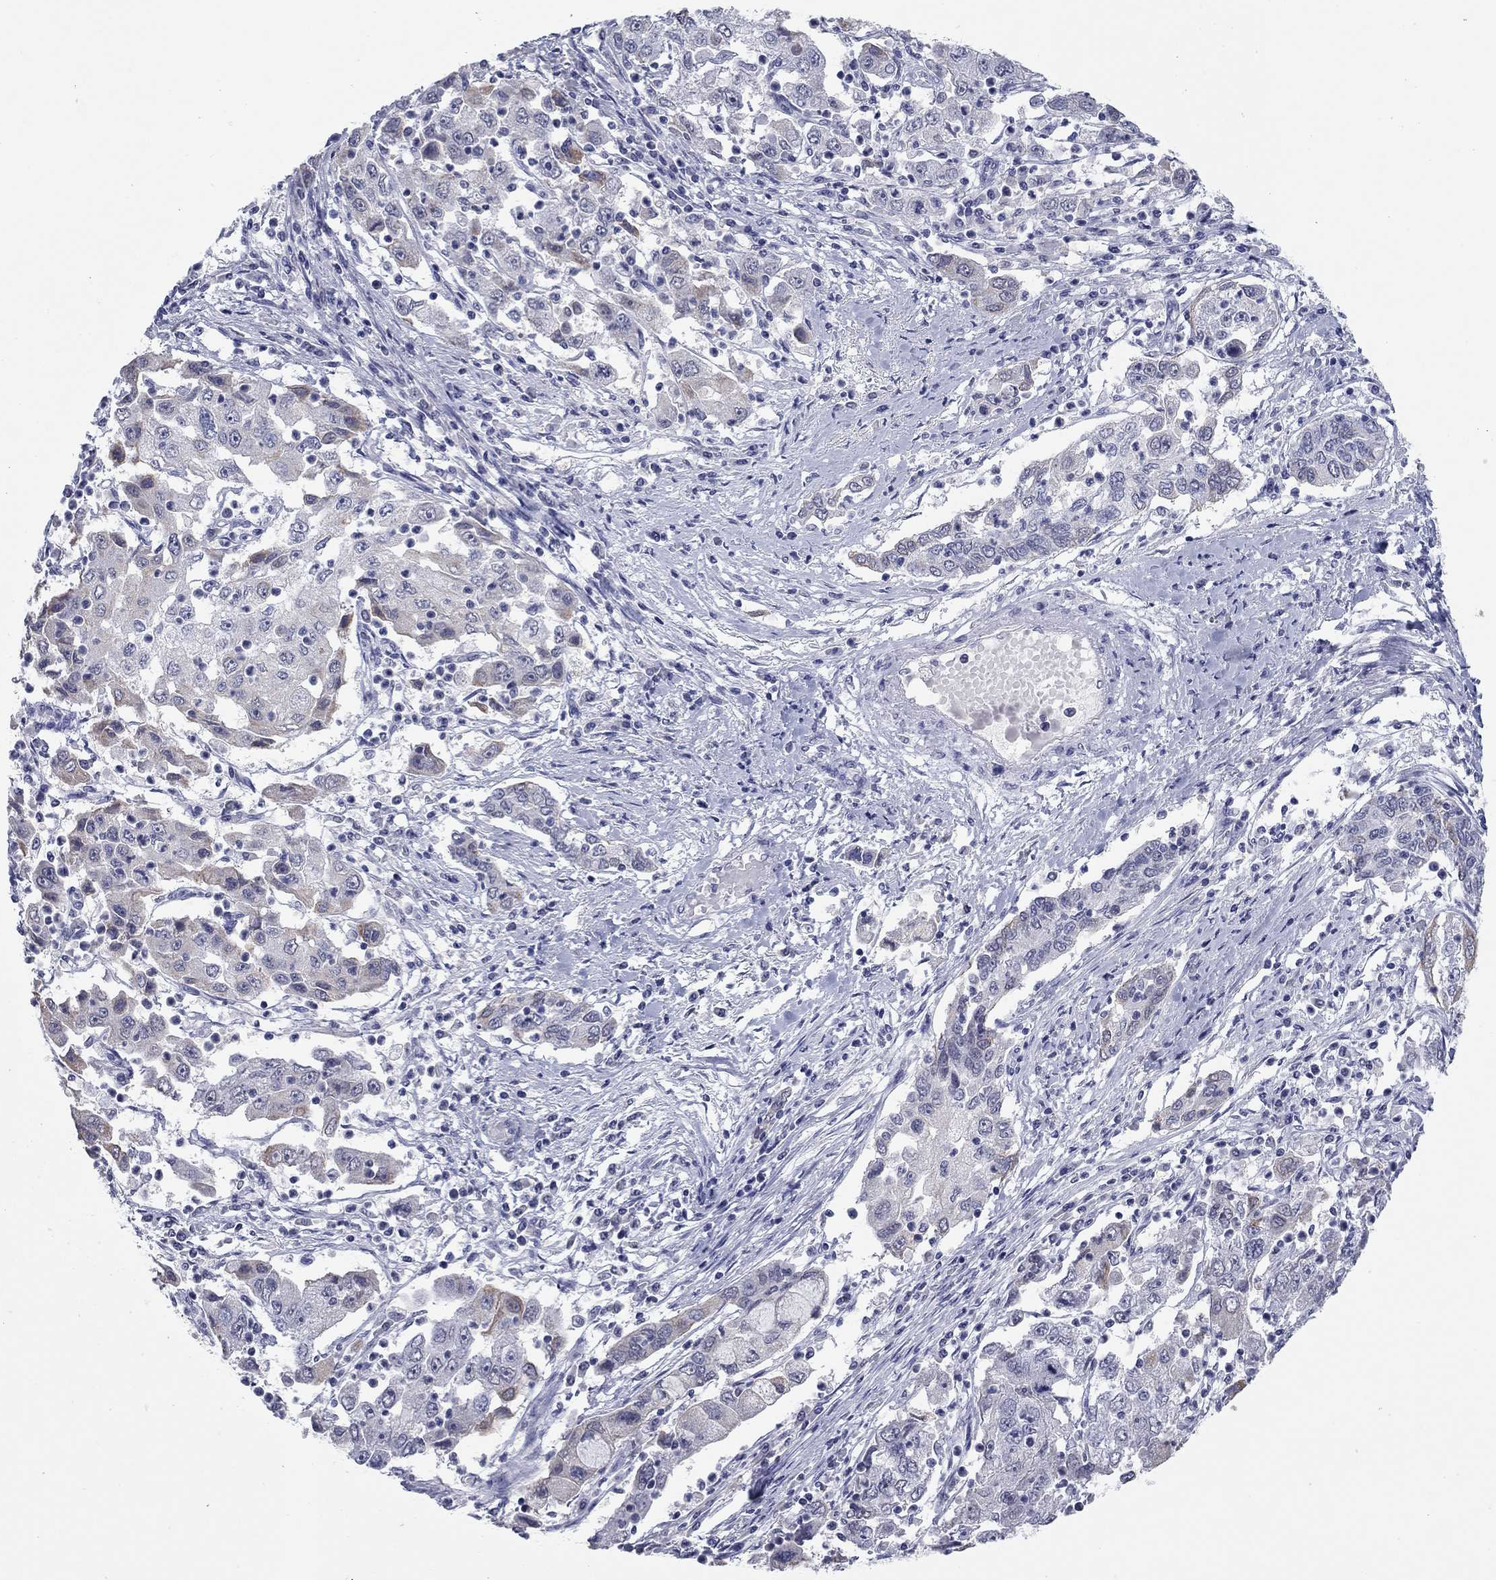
{"staining": {"intensity": "weak", "quantity": "<25%", "location": "cytoplasmic/membranous"}, "tissue": "cervical cancer", "cell_type": "Tumor cells", "image_type": "cancer", "snomed": [{"axis": "morphology", "description": "Squamous cell carcinoma, NOS"}, {"axis": "topography", "description": "Cervix"}], "caption": "Tumor cells are negative for protein expression in human cervical cancer.", "gene": "KRT75", "patient": {"sex": "female", "age": 36}}